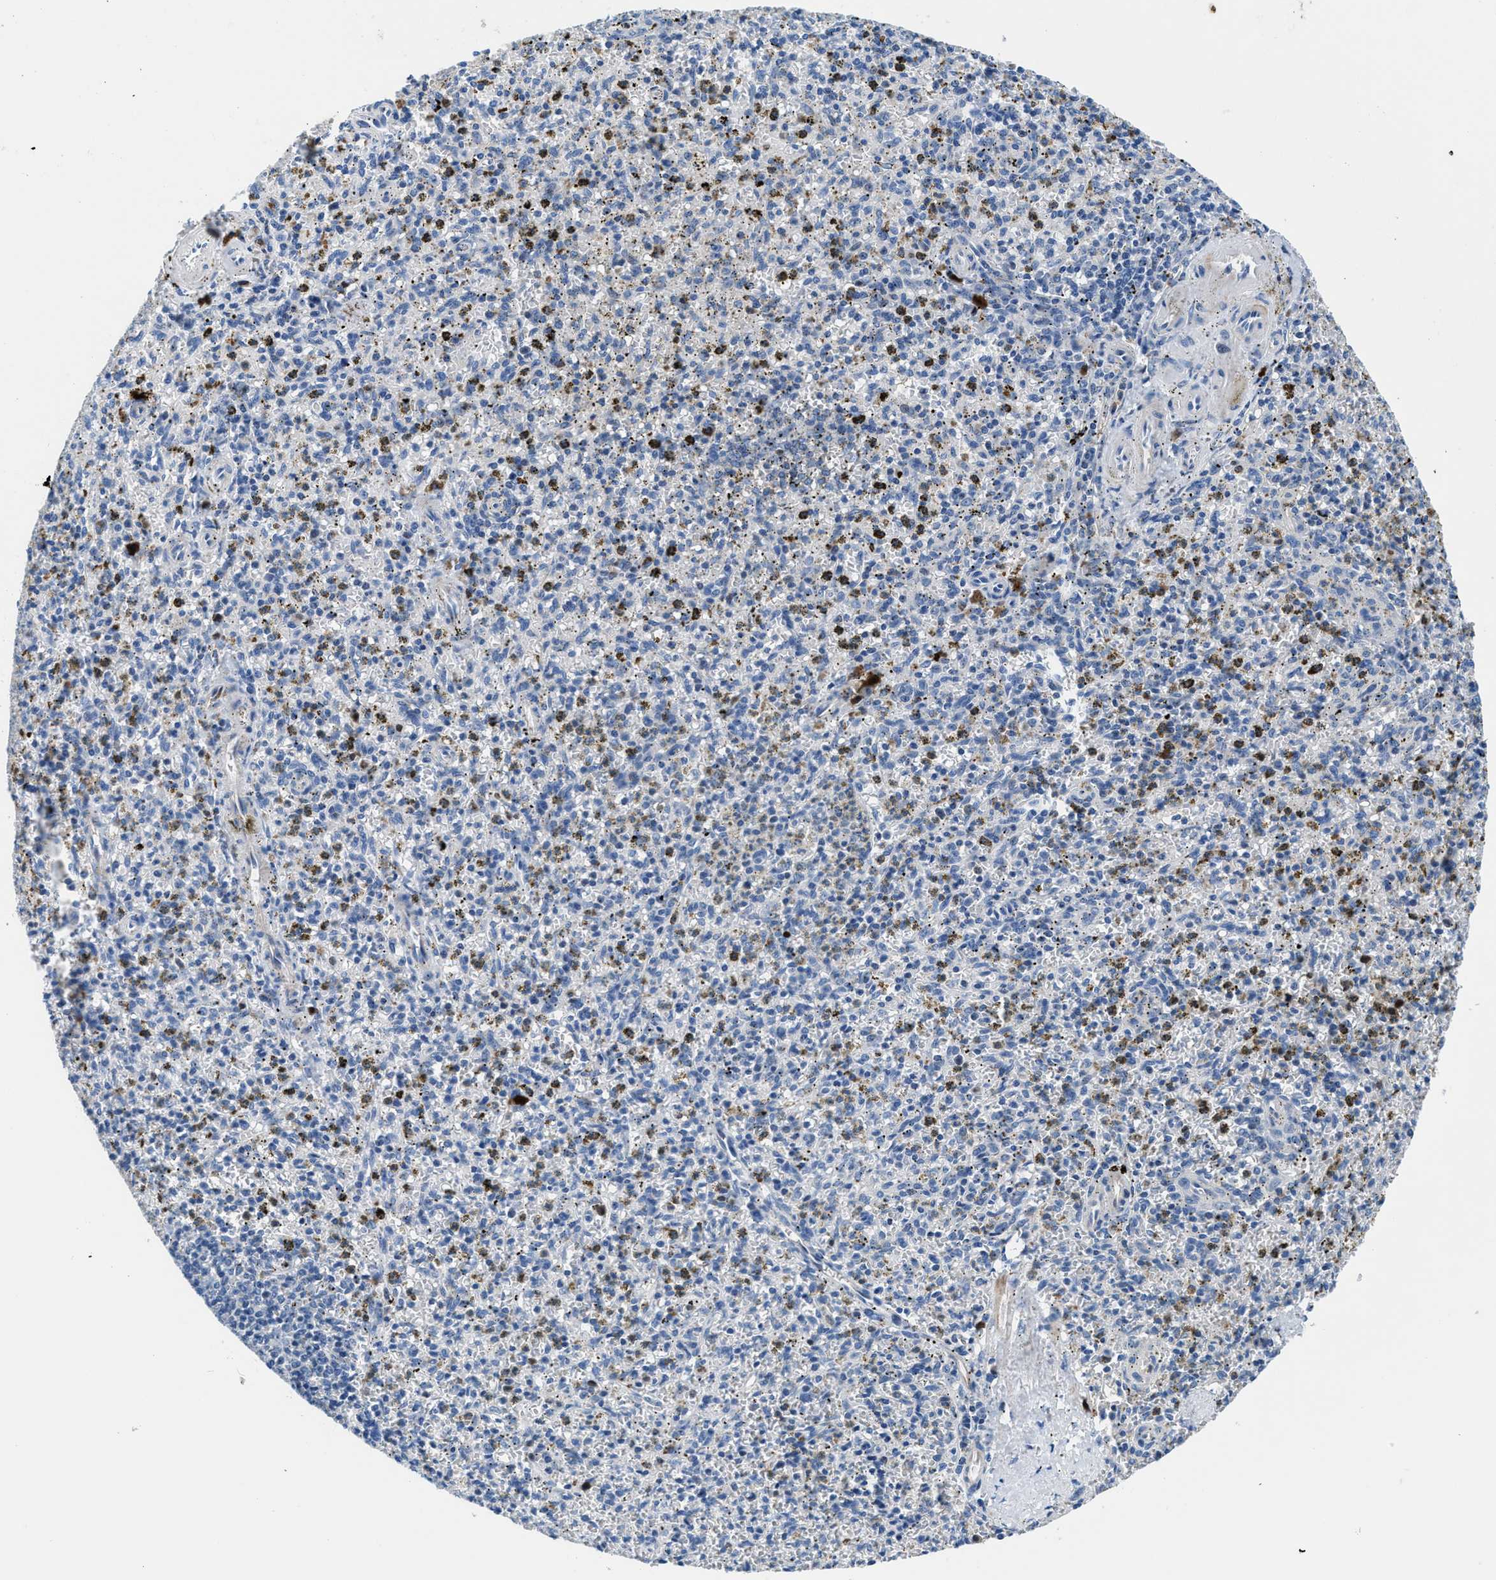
{"staining": {"intensity": "moderate", "quantity": "<25%", "location": "cytoplasmic/membranous"}, "tissue": "spleen", "cell_type": "Cells in red pulp", "image_type": "normal", "snomed": [{"axis": "morphology", "description": "Normal tissue, NOS"}, {"axis": "topography", "description": "Spleen"}], "caption": "Spleen stained with DAB immunohistochemistry (IHC) displays low levels of moderate cytoplasmic/membranous positivity in about <25% of cells in red pulp. Nuclei are stained in blue.", "gene": "UAP1", "patient": {"sex": "male", "age": 72}}